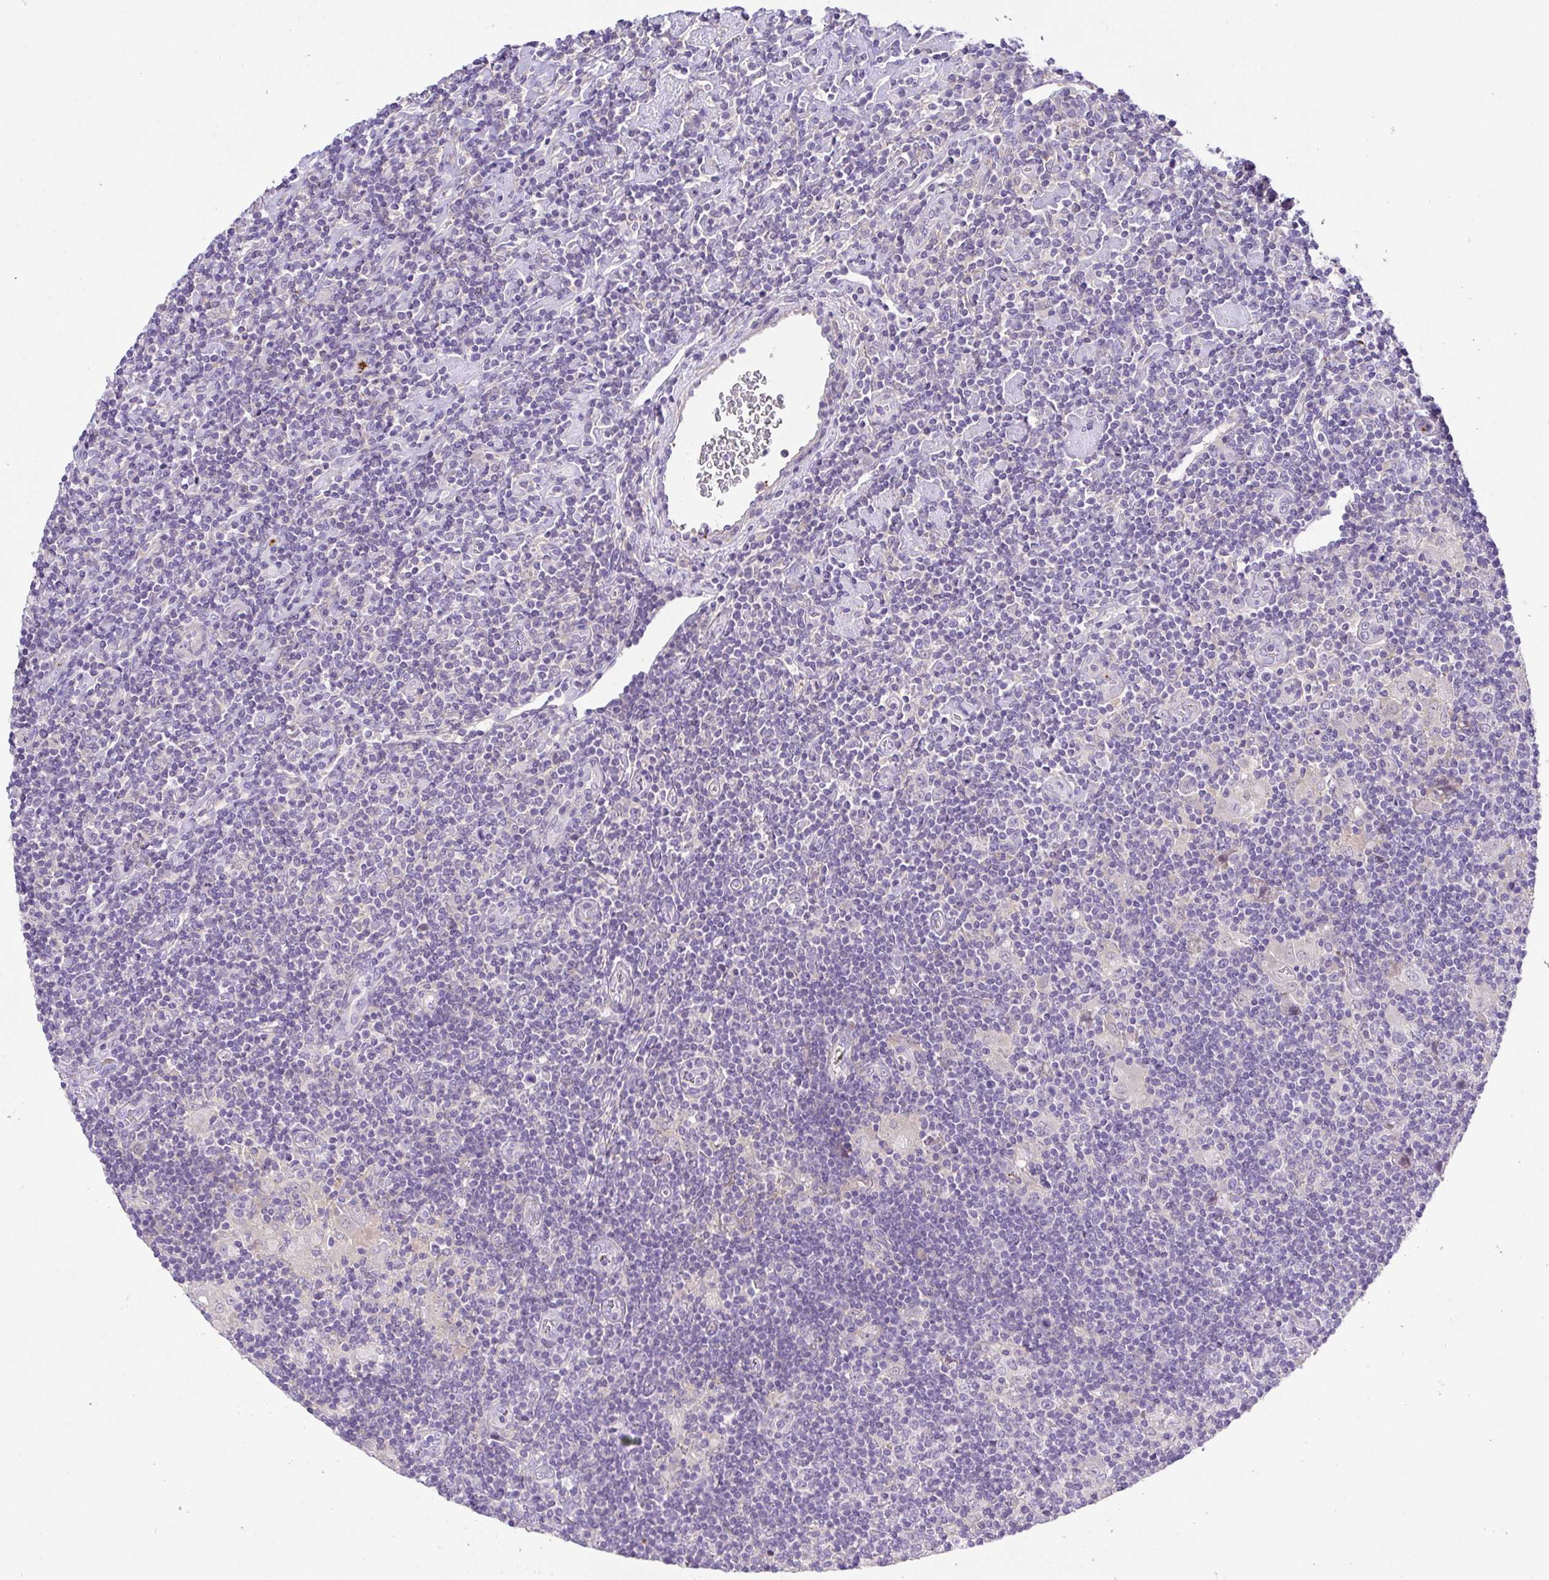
{"staining": {"intensity": "negative", "quantity": "none", "location": "none"}, "tissue": "lymphoma", "cell_type": "Tumor cells", "image_type": "cancer", "snomed": [{"axis": "morphology", "description": "Hodgkin's disease, NOS"}, {"axis": "topography", "description": "Lymph node"}], "caption": "Immunohistochemical staining of human Hodgkin's disease displays no significant expression in tumor cells. (DAB (3,3'-diaminobenzidine) IHC with hematoxylin counter stain).", "gene": "PRR14L", "patient": {"sex": "male", "age": 40}}